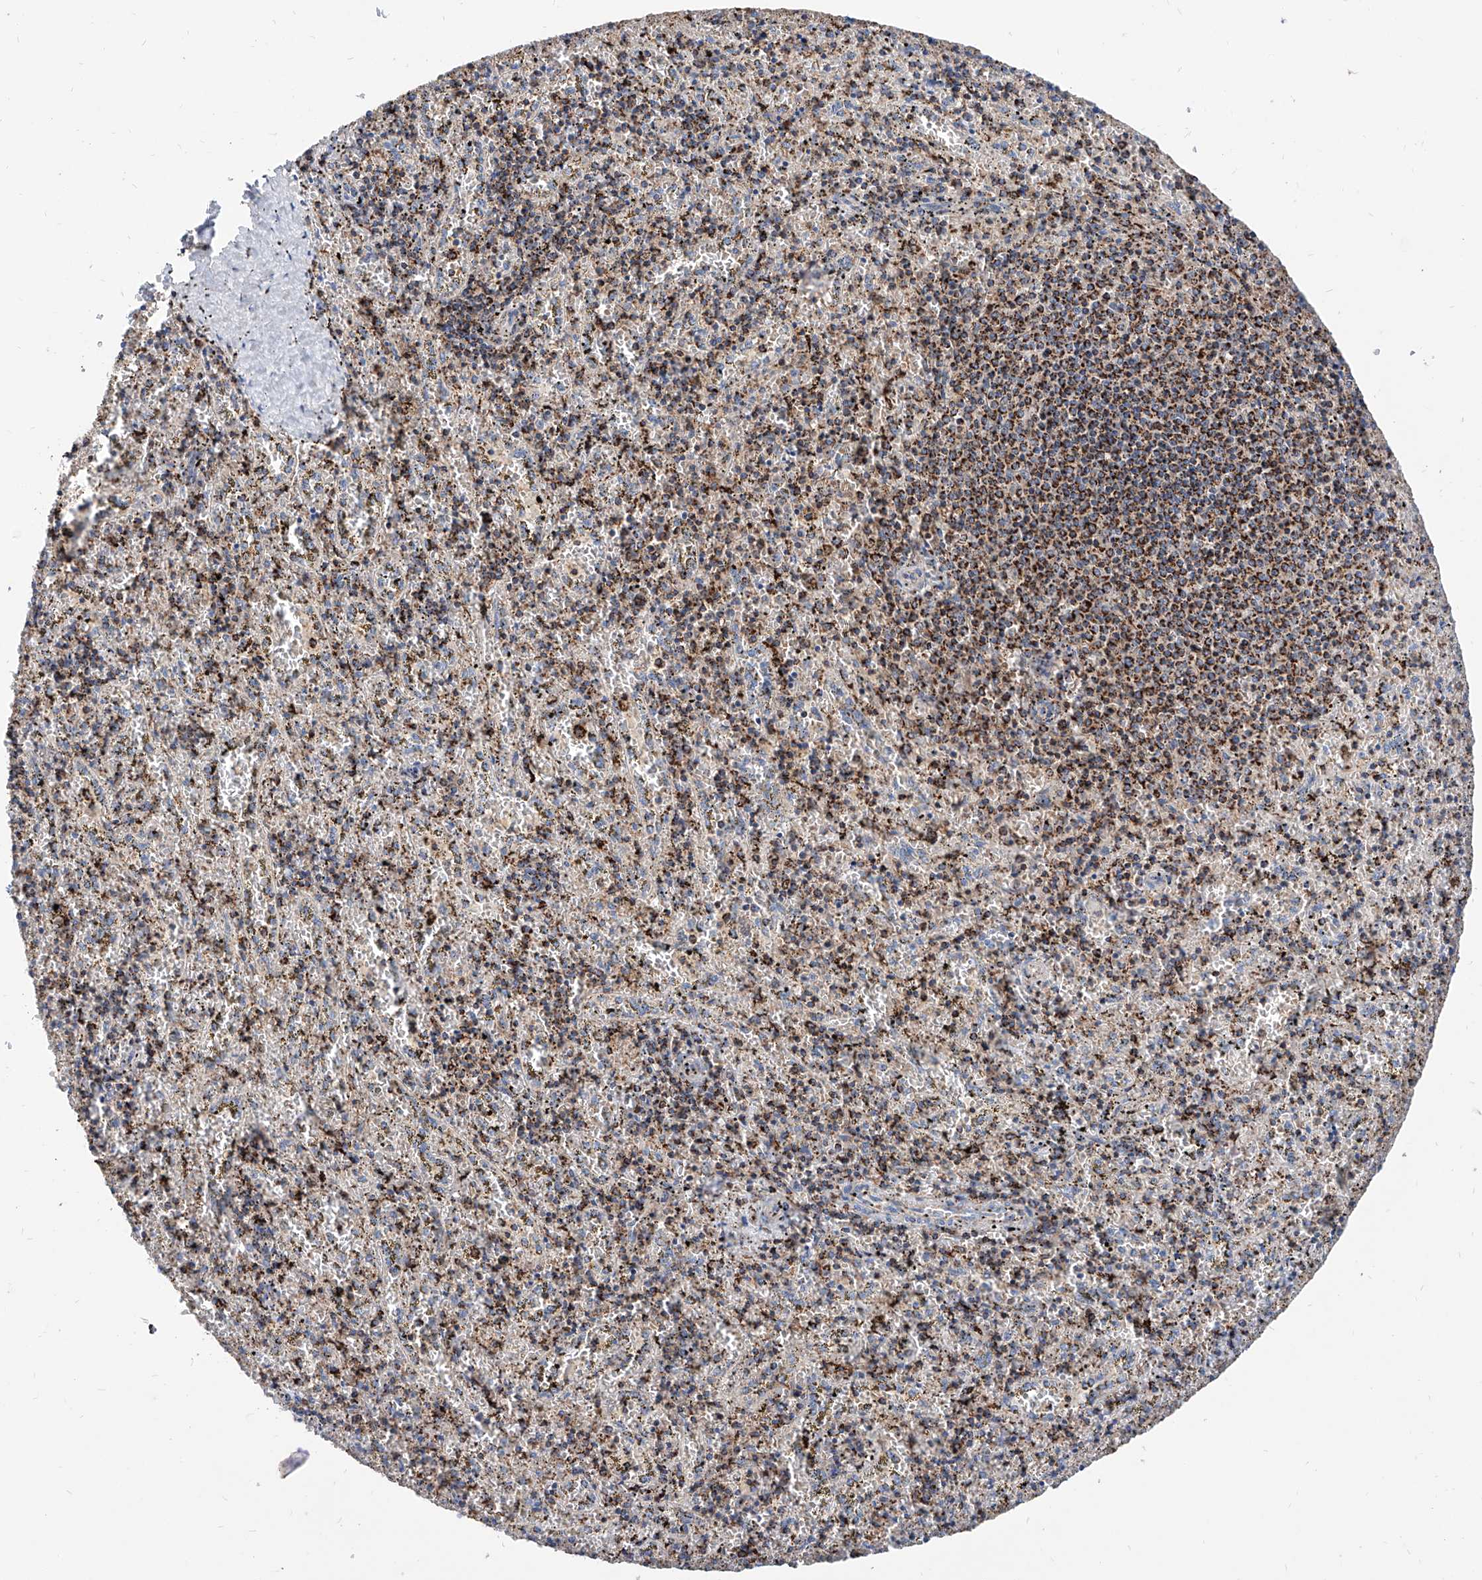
{"staining": {"intensity": "moderate", "quantity": "25%-75%", "location": "cytoplasmic/membranous"}, "tissue": "spleen", "cell_type": "Cells in red pulp", "image_type": "normal", "snomed": [{"axis": "morphology", "description": "Normal tissue, NOS"}, {"axis": "topography", "description": "Spleen"}], "caption": "High-magnification brightfield microscopy of normal spleen stained with DAB (brown) and counterstained with hematoxylin (blue). cells in red pulp exhibit moderate cytoplasmic/membranous expression is present in approximately25%-75% of cells.", "gene": "CPNE5", "patient": {"sex": "male", "age": 11}}